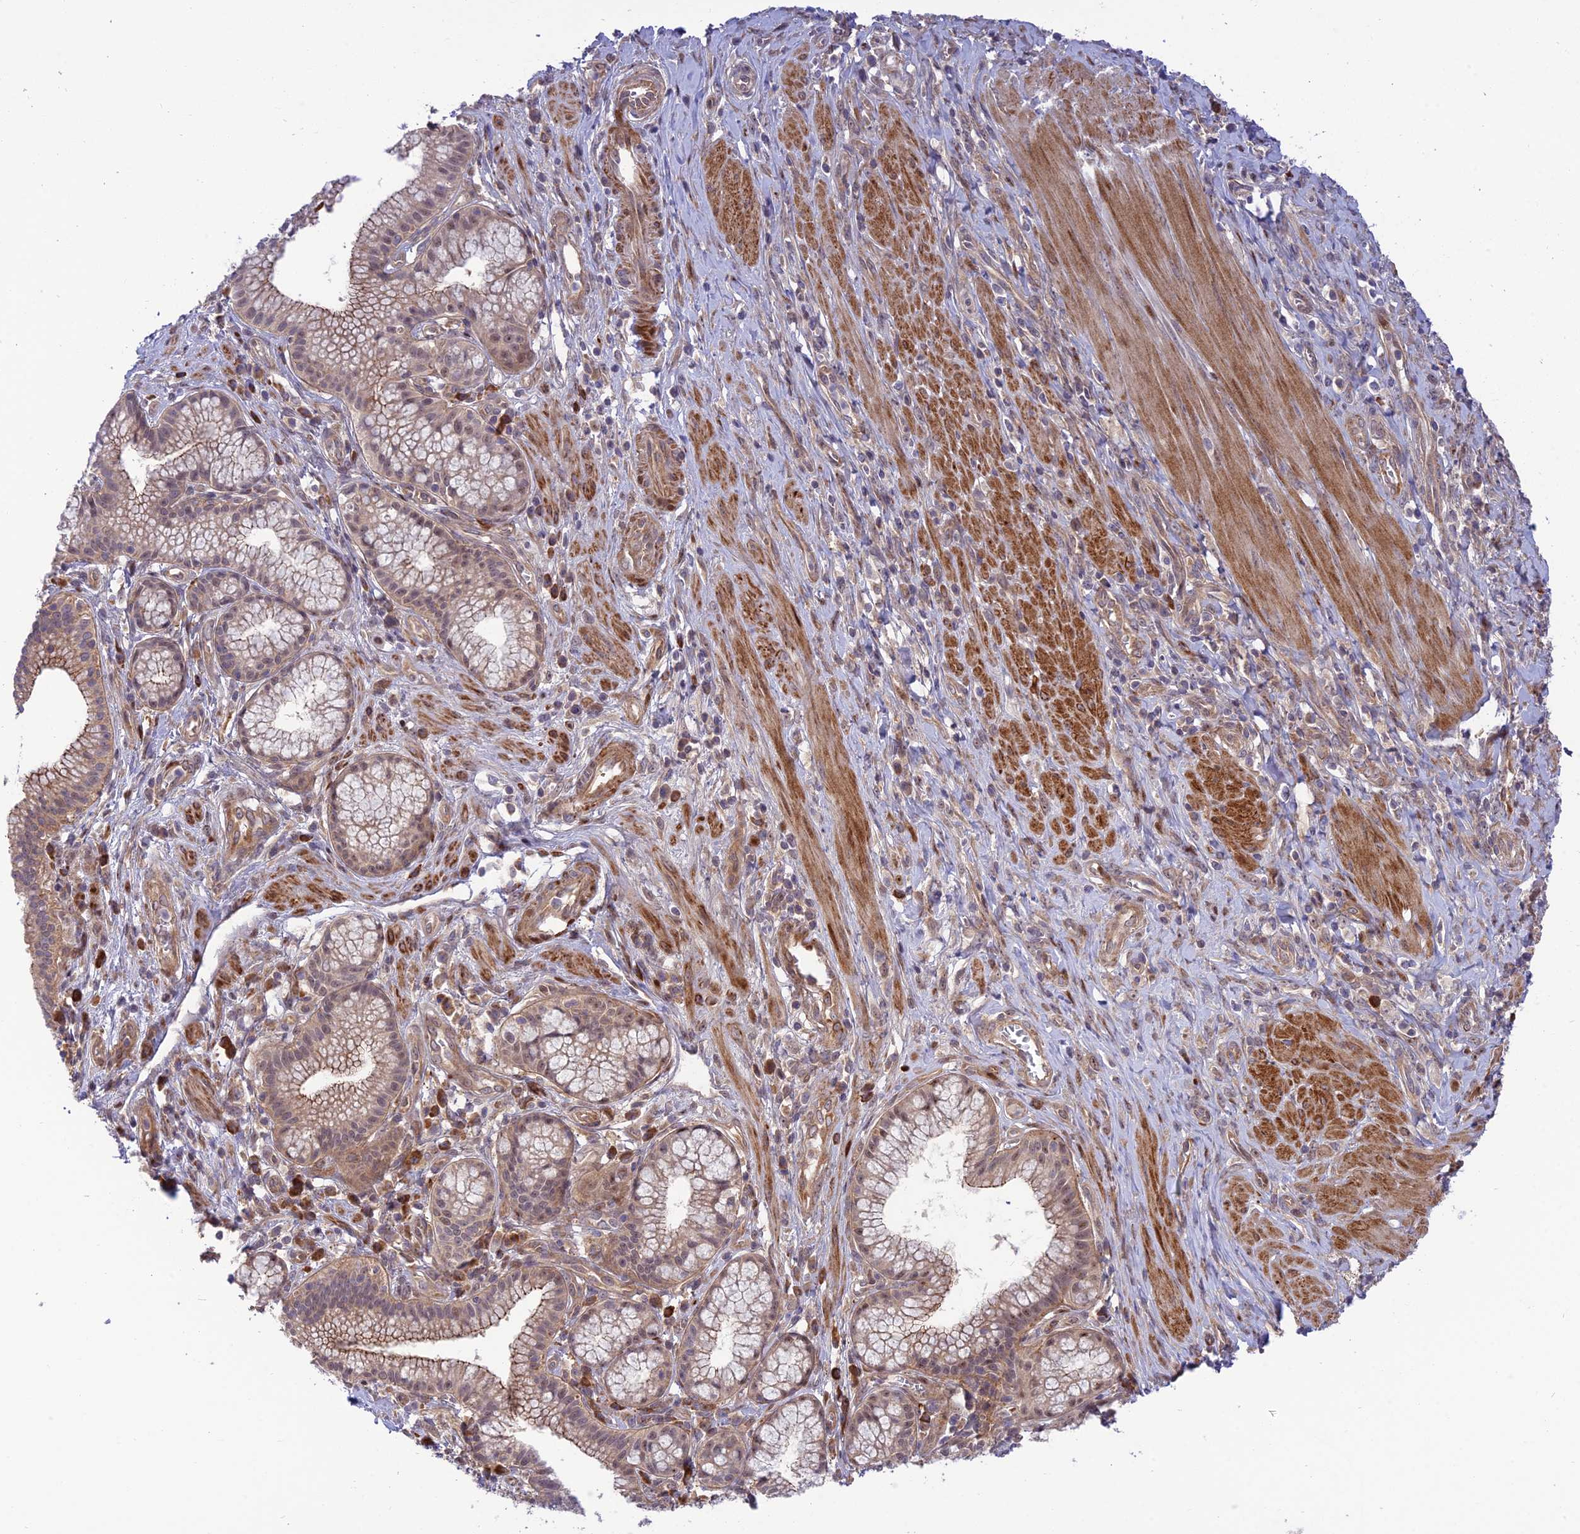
{"staining": {"intensity": "moderate", "quantity": "25%-75%", "location": "cytoplasmic/membranous,nuclear"}, "tissue": "pancreatic cancer", "cell_type": "Tumor cells", "image_type": "cancer", "snomed": [{"axis": "morphology", "description": "Adenocarcinoma, NOS"}, {"axis": "topography", "description": "Pancreas"}], "caption": "Human adenocarcinoma (pancreatic) stained with a brown dye demonstrates moderate cytoplasmic/membranous and nuclear positive expression in approximately 25%-75% of tumor cells.", "gene": "ZNF584", "patient": {"sex": "male", "age": 72}}